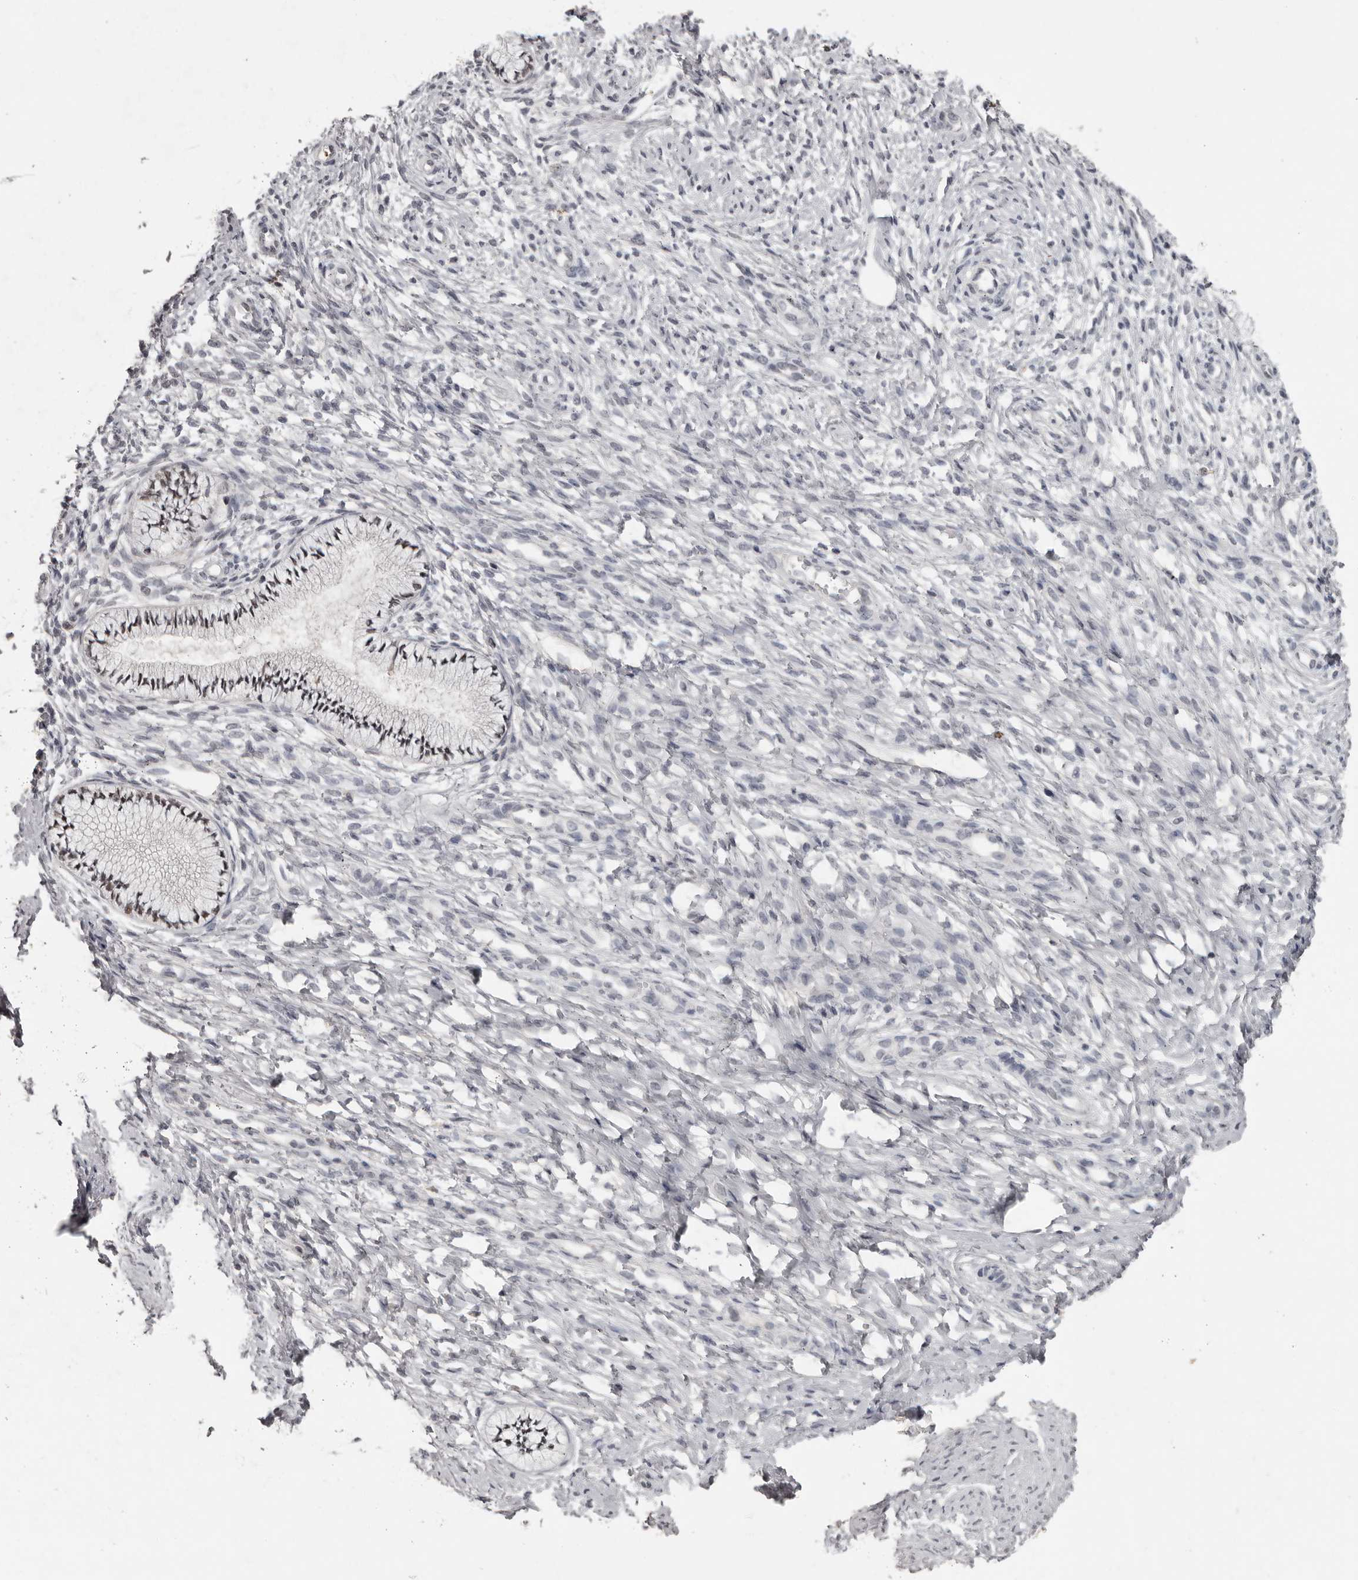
{"staining": {"intensity": "weak", "quantity": "25%-75%", "location": "nuclear"}, "tissue": "cervix", "cell_type": "Glandular cells", "image_type": "normal", "snomed": [{"axis": "morphology", "description": "Normal tissue, NOS"}, {"axis": "topography", "description": "Cervix"}], "caption": "Protein expression analysis of unremarkable human cervix reveals weak nuclear positivity in approximately 25%-75% of glandular cells.", "gene": "SRCAP", "patient": {"sex": "female", "age": 36}}